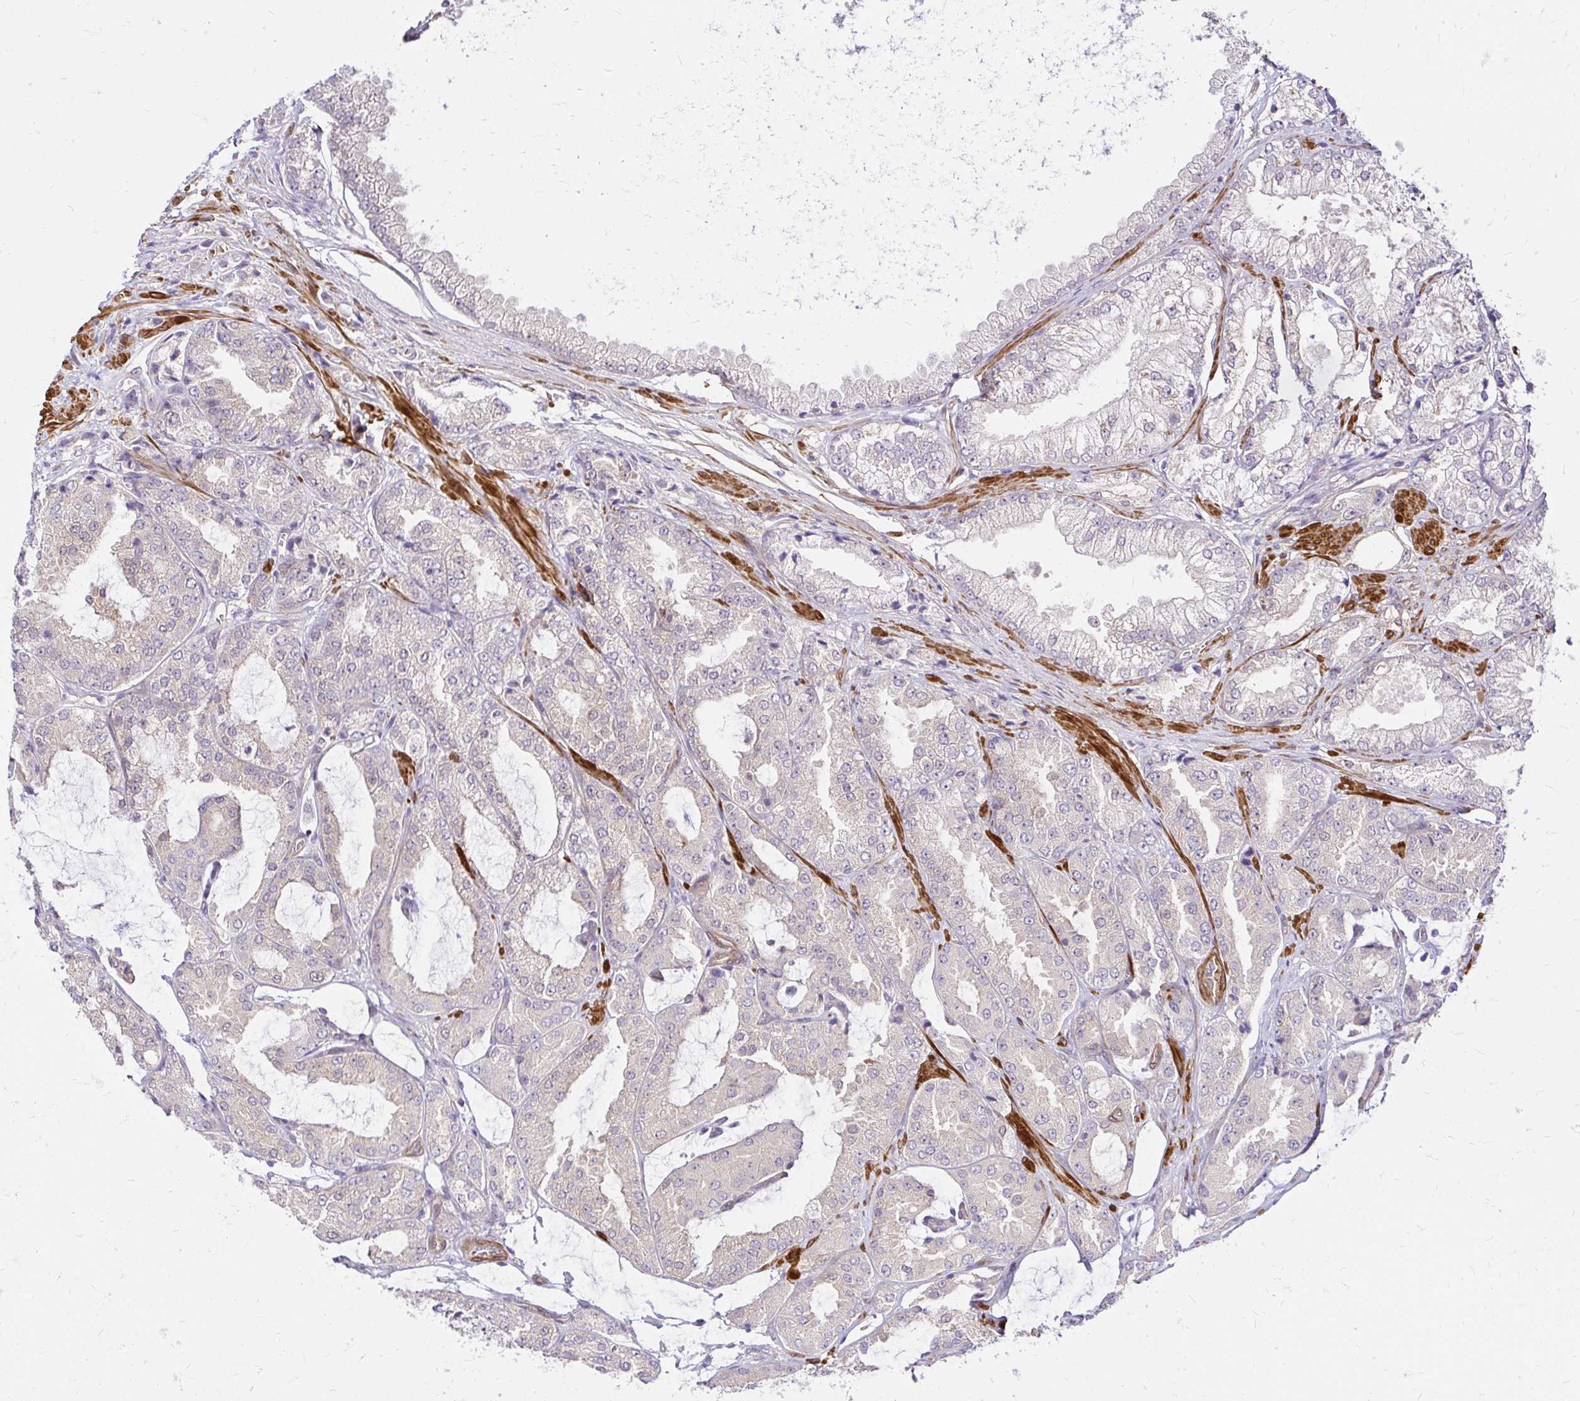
{"staining": {"intensity": "negative", "quantity": "none", "location": "none"}, "tissue": "prostate cancer", "cell_type": "Tumor cells", "image_type": "cancer", "snomed": [{"axis": "morphology", "description": "Adenocarcinoma, High grade"}, {"axis": "topography", "description": "Prostate"}], "caption": "Prostate cancer (high-grade adenocarcinoma) was stained to show a protein in brown. There is no significant expression in tumor cells.", "gene": "YAP1", "patient": {"sex": "male", "age": 68}}